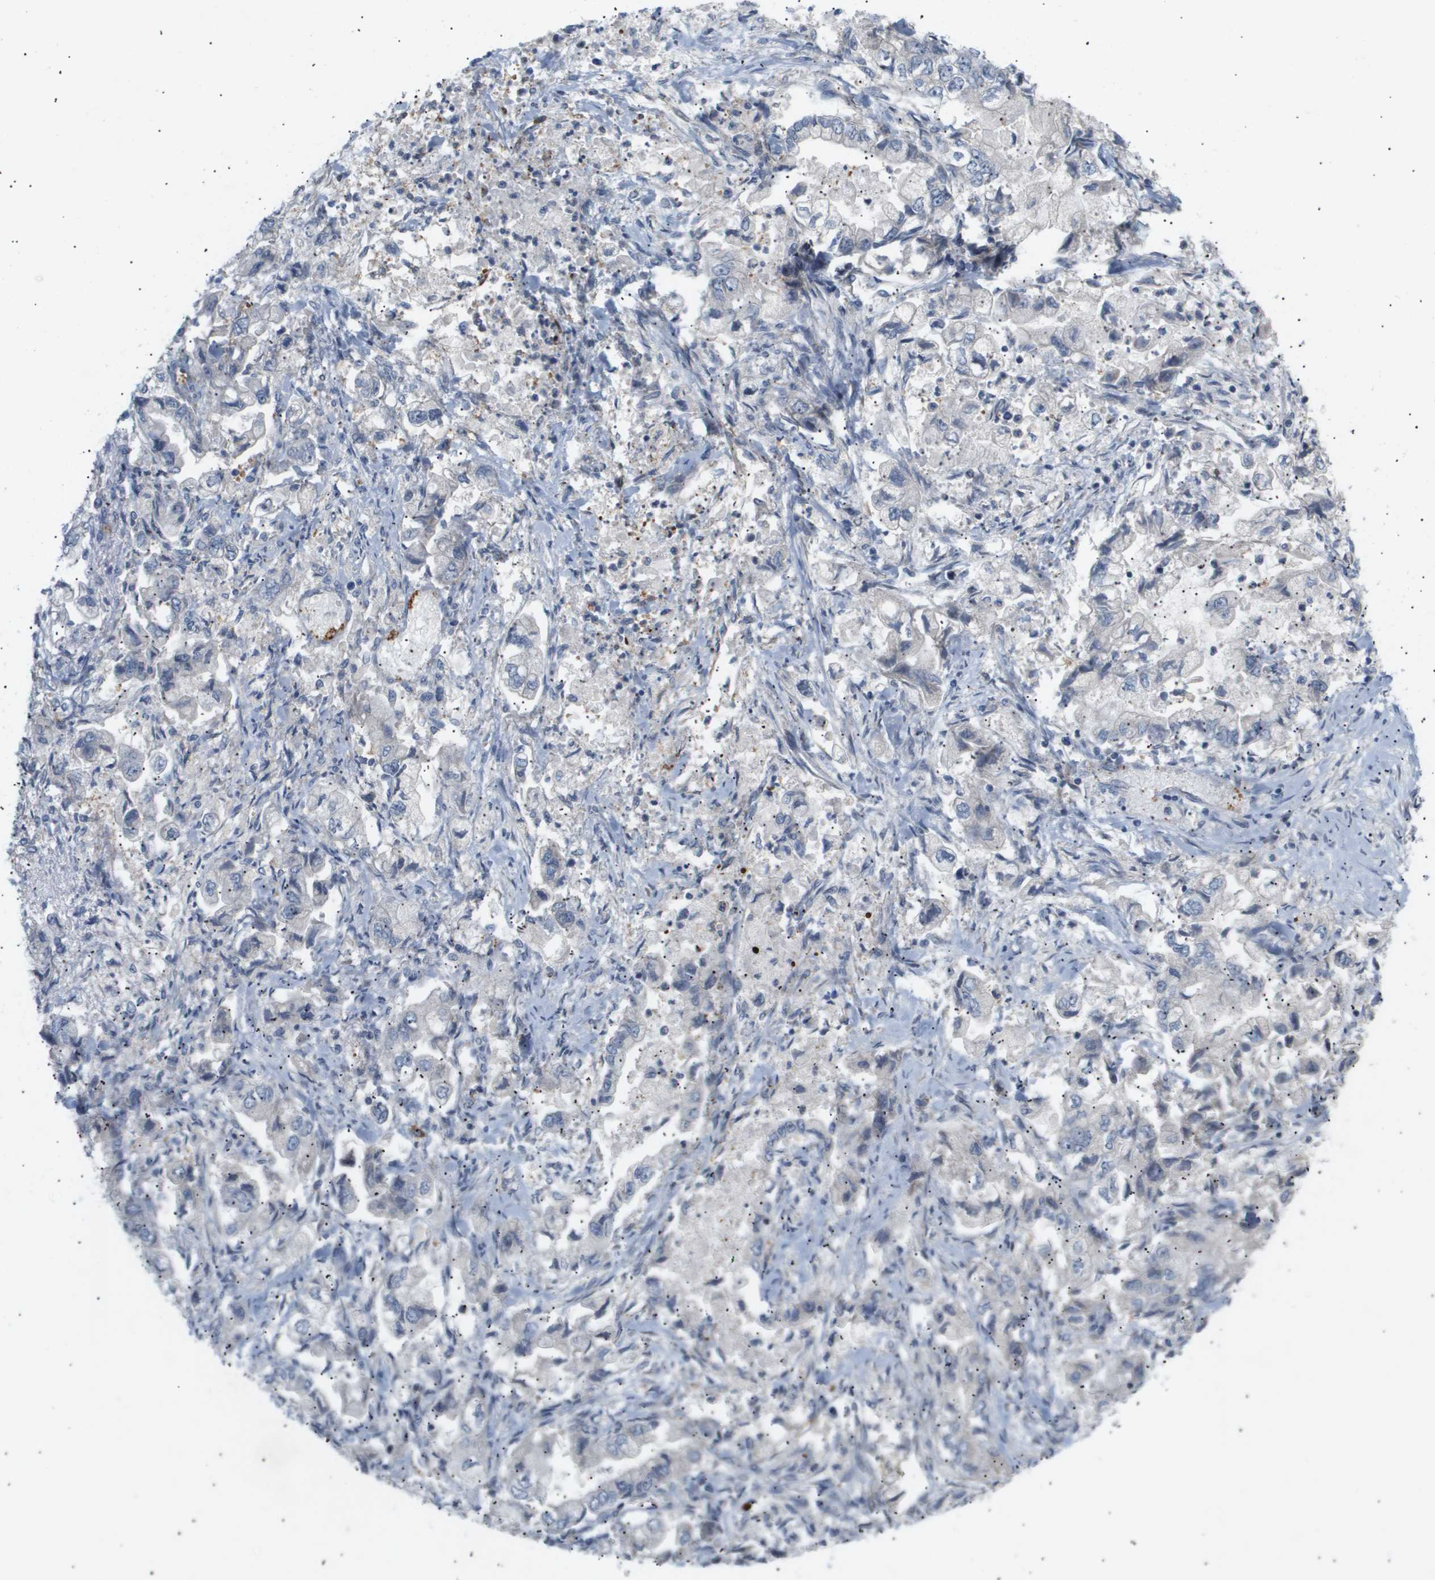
{"staining": {"intensity": "negative", "quantity": "none", "location": "none"}, "tissue": "stomach cancer", "cell_type": "Tumor cells", "image_type": "cancer", "snomed": [{"axis": "morphology", "description": "Normal tissue, NOS"}, {"axis": "morphology", "description": "Adenocarcinoma, NOS"}, {"axis": "topography", "description": "Stomach"}], "caption": "Human stomach adenocarcinoma stained for a protein using immunohistochemistry (IHC) displays no expression in tumor cells.", "gene": "CORO2B", "patient": {"sex": "male", "age": 62}}